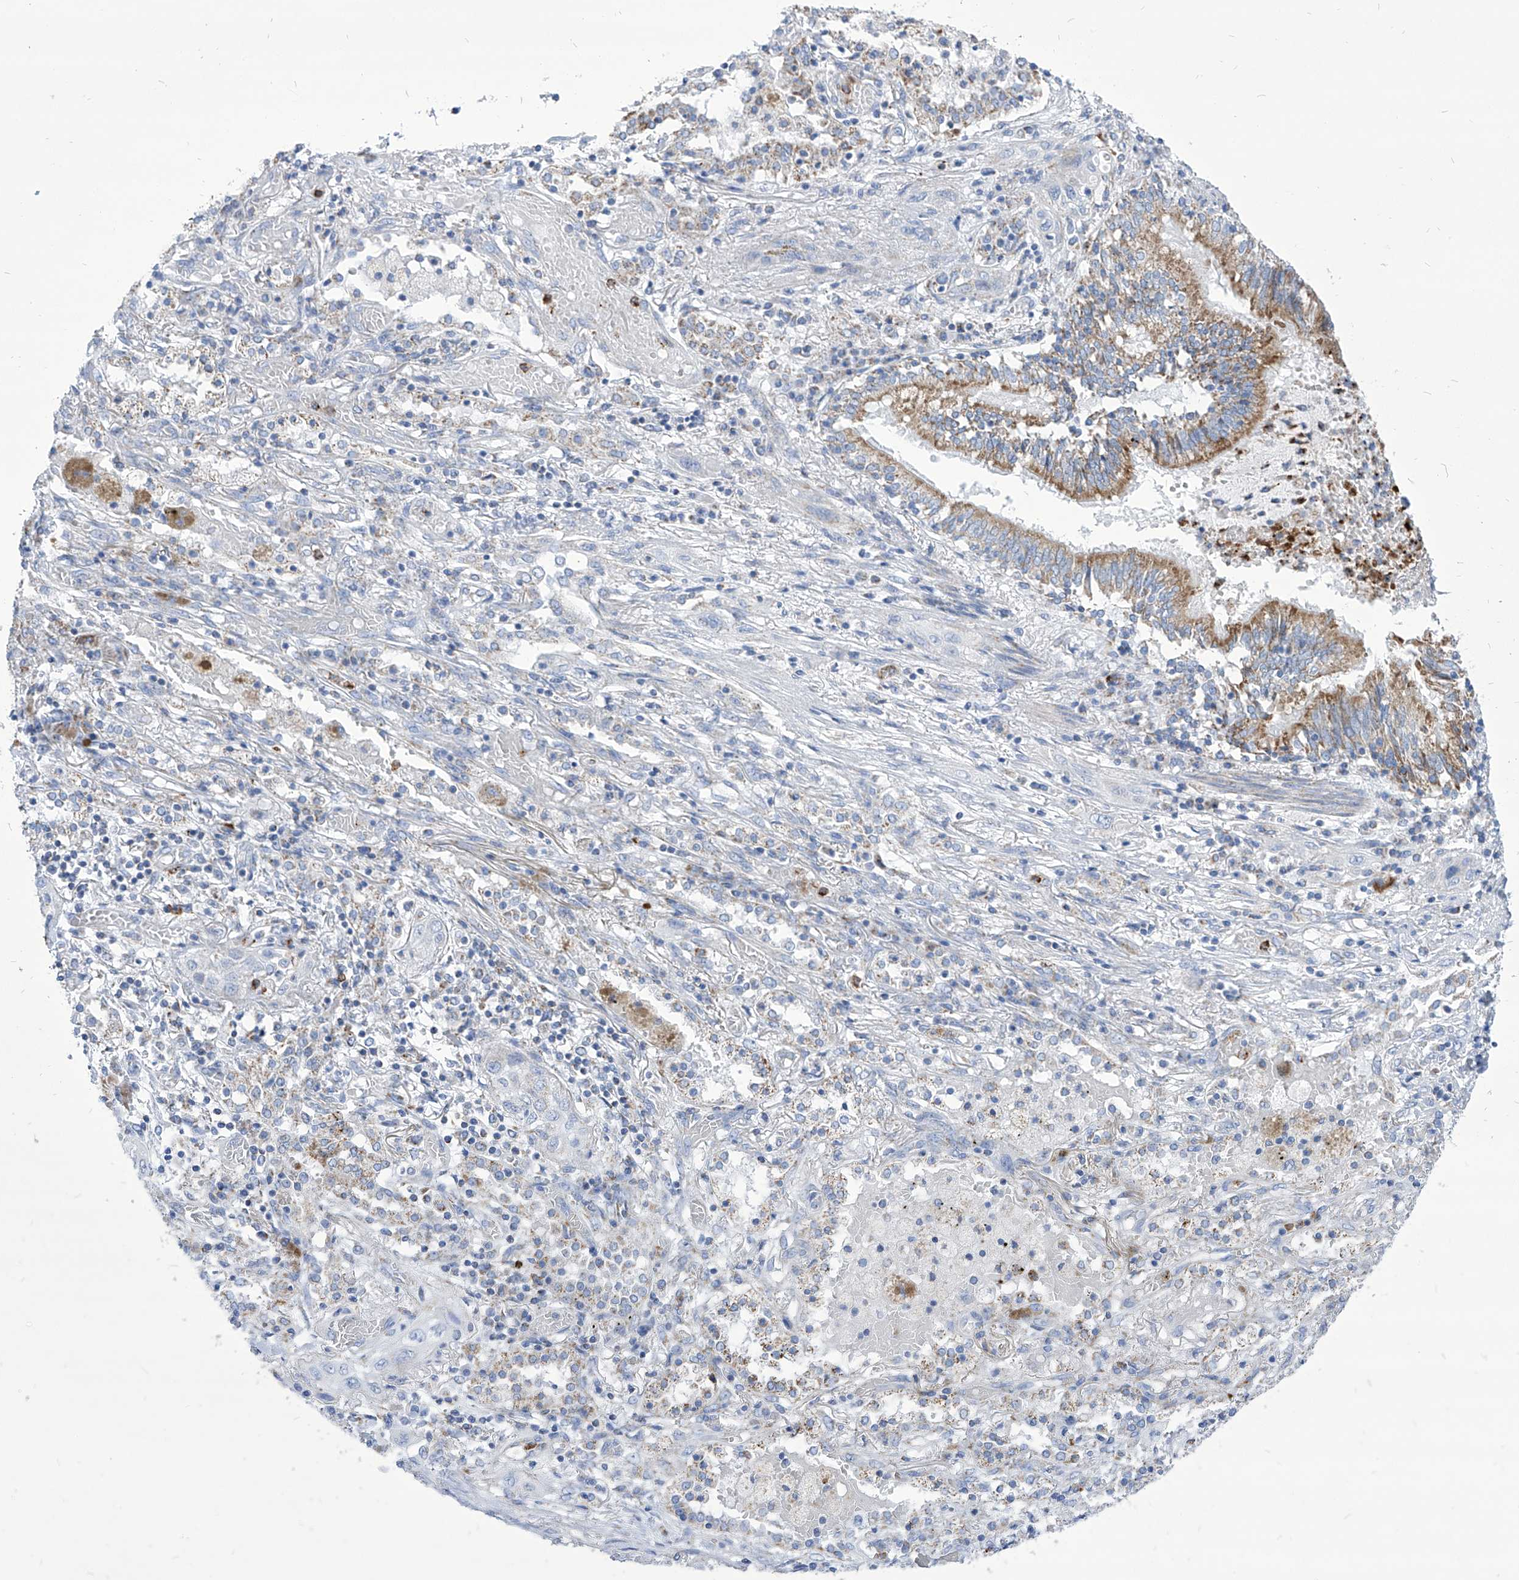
{"staining": {"intensity": "negative", "quantity": "none", "location": "none"}, "tissue": "lung cancer", "cell_type": "Tumor cells", "image_type": "cancer", "snomed": [{"axis": "morphology", "description": "Squamous cell carcinoma, NOS"}, {"axis": "topography", "description": "Lung"}], "caption": "A histopathology image of lung cancer stained for a protein shows no brown staining in tumor cells. Brightfield microscopy of immunohistochemistry stained with DAB (3,3'-diaminobenzidine) (brown) and hematoxylin (blue), captured at high magnification.", "gene": "COQ3", "patient": {"sex": "female", "age": 47}}